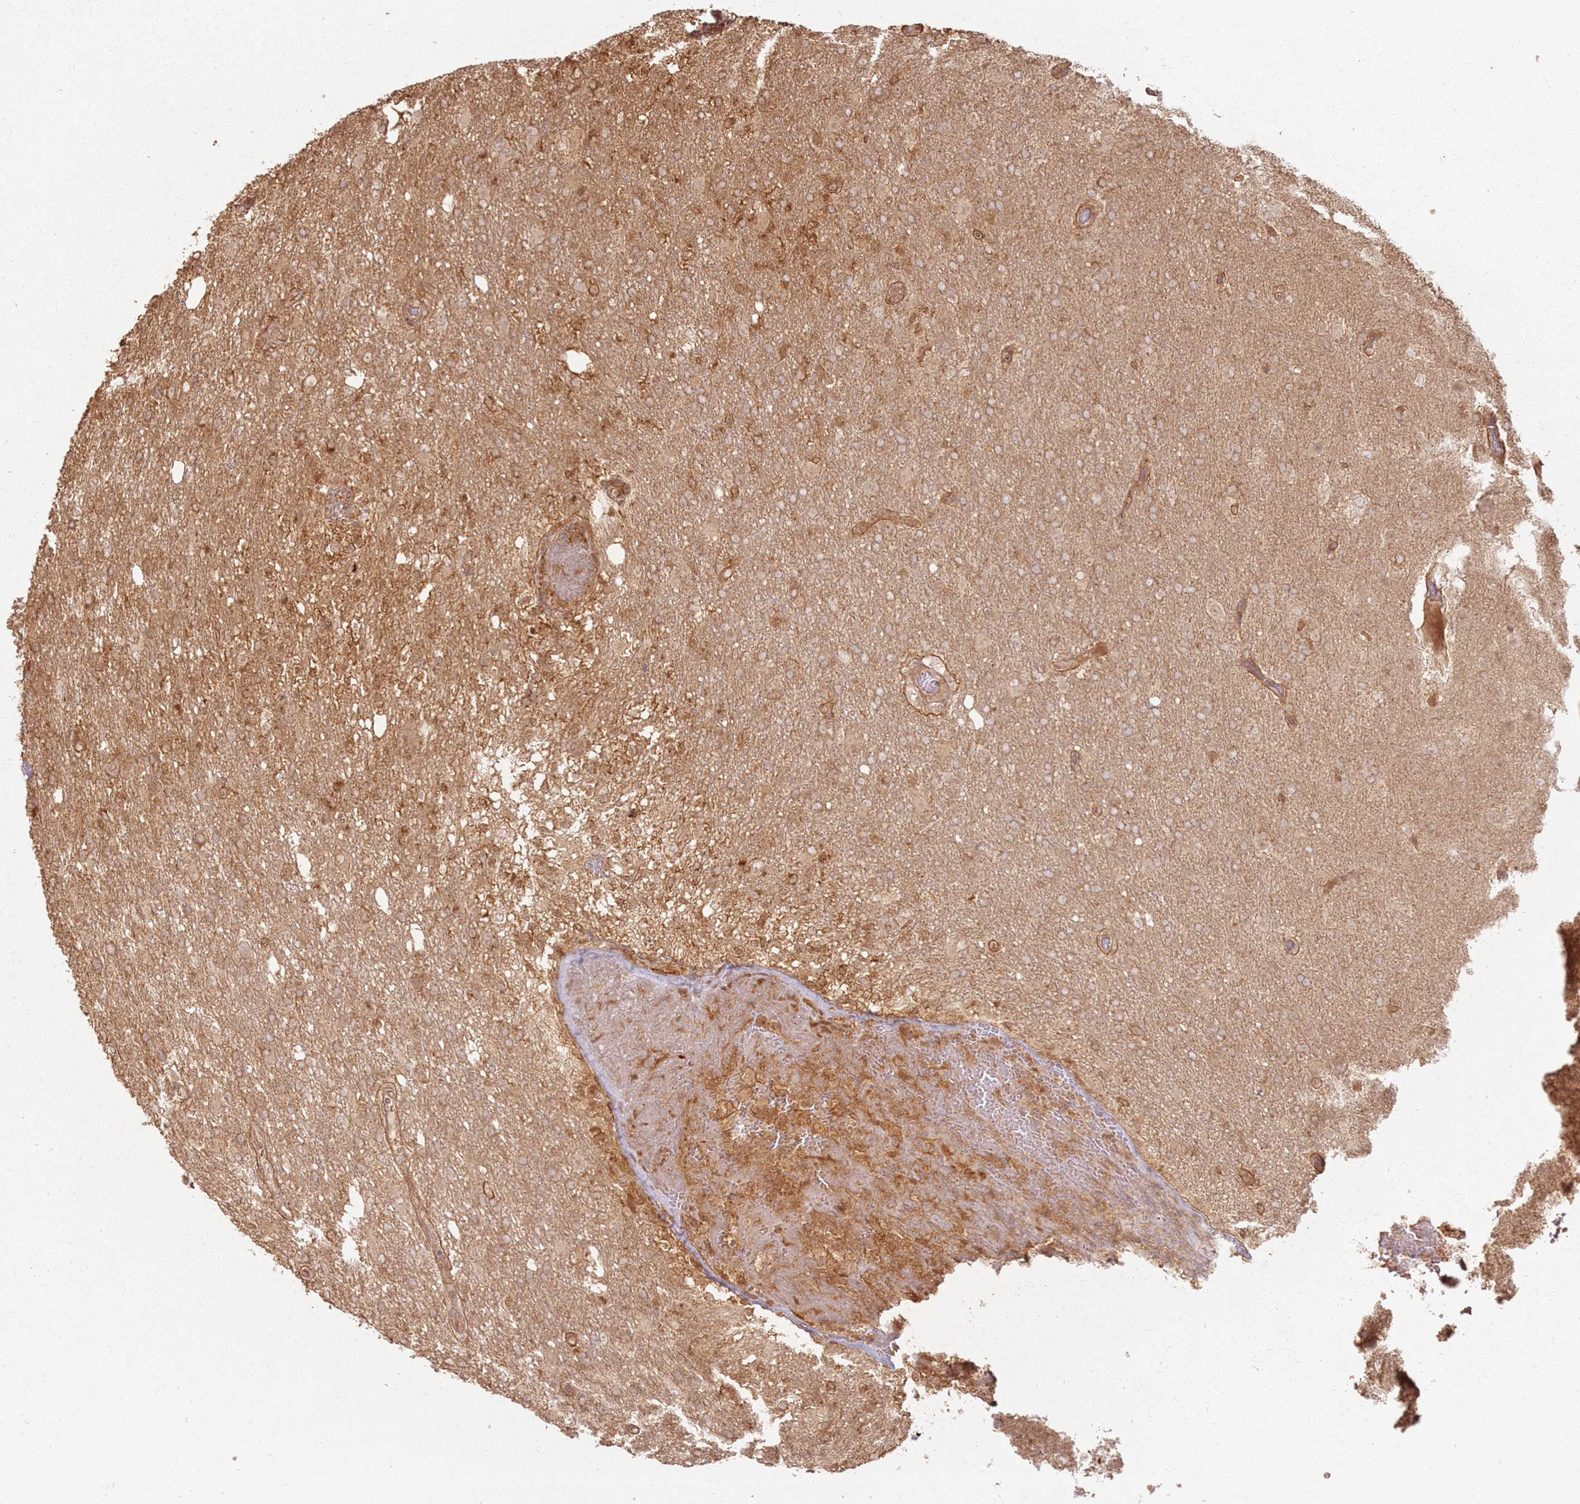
{"staining": {"intensity": "moderate", "quantity": "25%-75%", "location": "cytoplasmic/membranous"}, "tissue": "glioma", "cell_type": "Tumor cells", "image_type": "cancer", "snomed": [{"axis": "morphology", "description": "Glioma, malignant, High grade"}, {"axis": "topography", "description": "Brain"}], "caption": "Glioma was stained to show a protein in brown. There is medium levels of moderate cytoplasmic/membranous staining in approximately 25%-75% of tumor cells.", "gene": "ZNF776", "patient": {"sex": "female", "age": 74}}